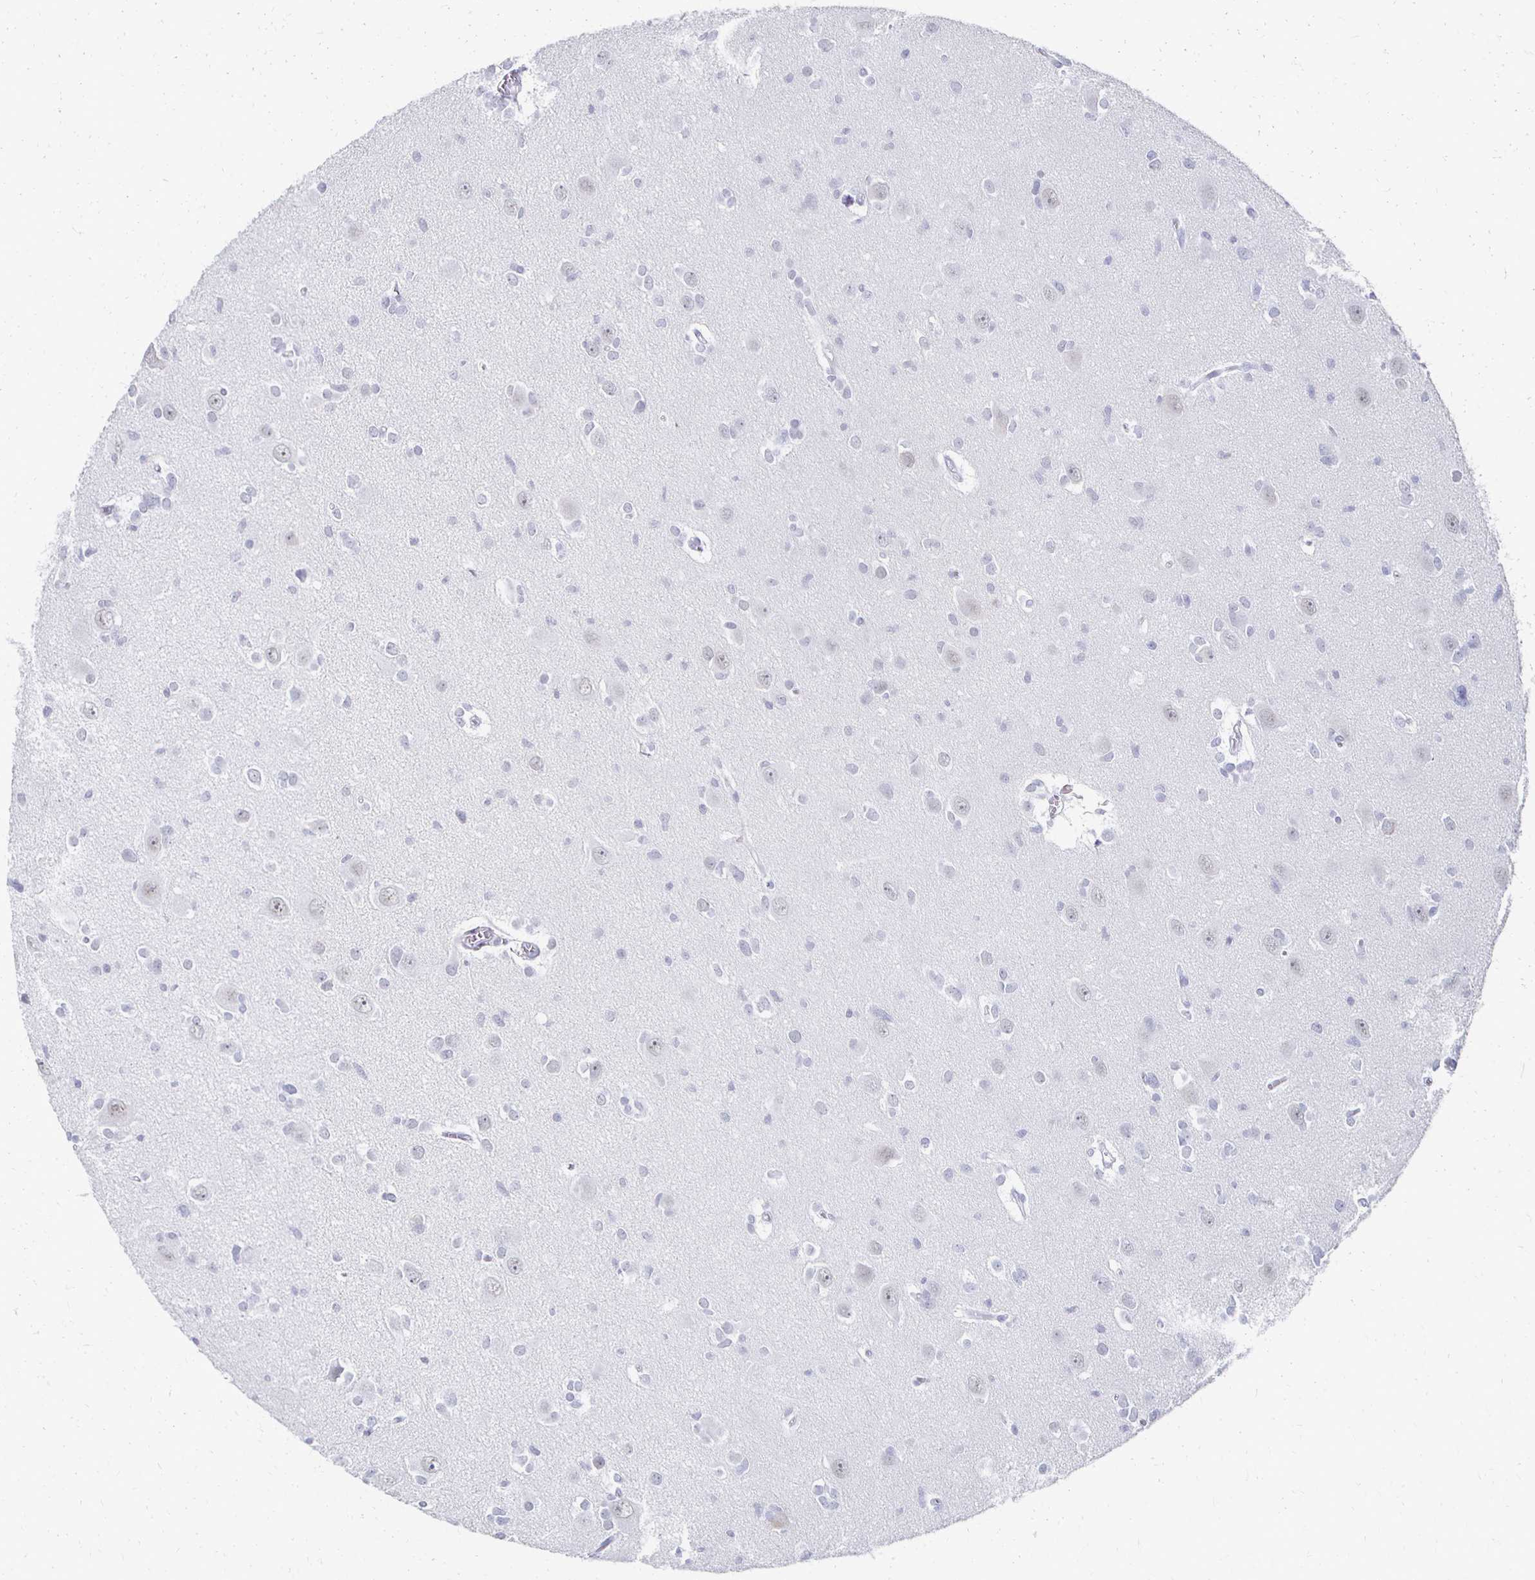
{"staining": {"intensity": "negative", "quantity": "none", "location": "none"}, "tissue": "glioma", "cell_type": "Tumor cells", "image_type": "cancer", "snomed": [{"axis": "morphology", "description": "Glioma, malignant, High grade"}, {"axis": "topography", "description": "Brain"}], "caption": "This is an IHC photomicrograph of human high-grade glioma (malignant). There is no staining in tumor cells.", "gene": "CXCR2", "patient": {"sex": "male", "age": 23}}